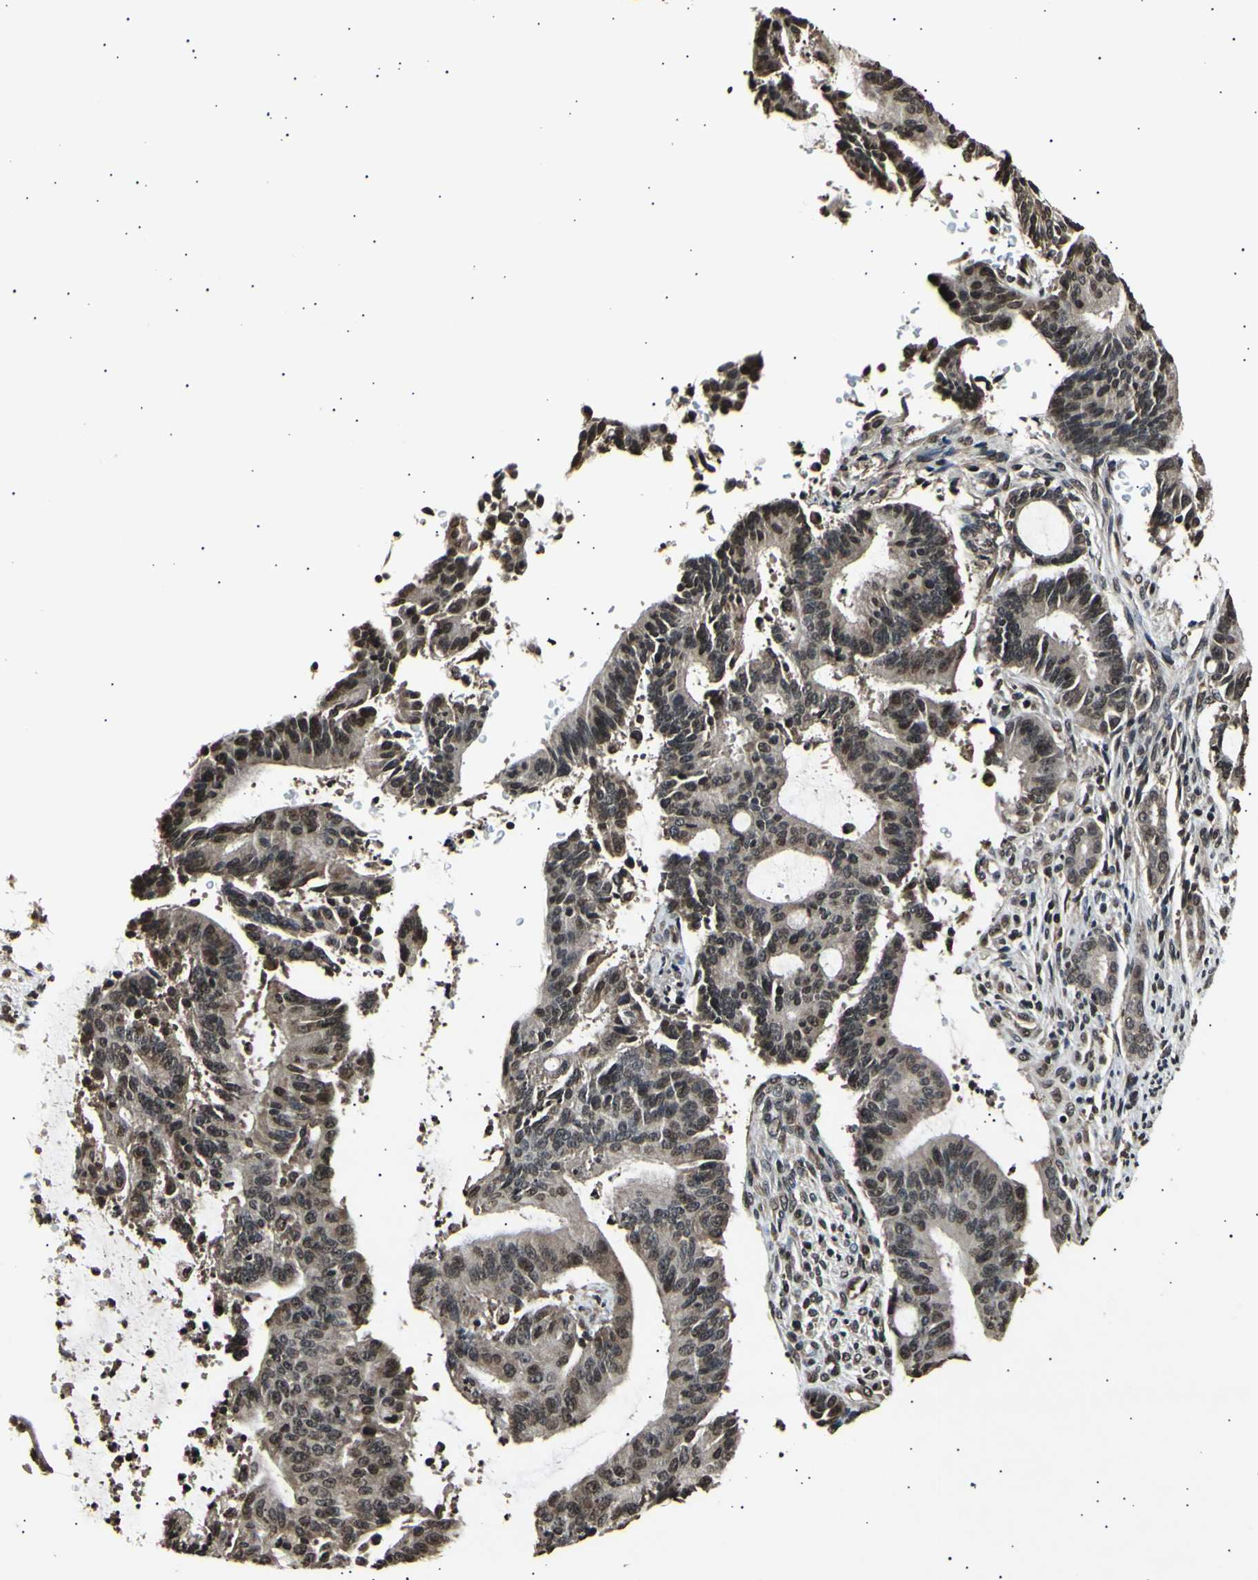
{"staining": {"intensity": "moderate", "quantity": ">75%", "location": "cytoplasmic/membranous,nuclear"}, "tissue": "liver cancer", "cell_type": "Tumor cells", "image_type": "cancer", "snomed": [{"axis": "morphology", "description": "Cholangiocarcinoma"}, {"axis": "topography", "description": "Liver"}], "caption": "Immunohistochemistry (IHC) of human cholangiocarcinoma (liver) reveals medium levels of moderate cytoplasmic/membranous and nuclear positivity in approximately >75% of tumor cells.", "gene": "ANAPC7", "patient": {"sex": "female", "age": 73}}